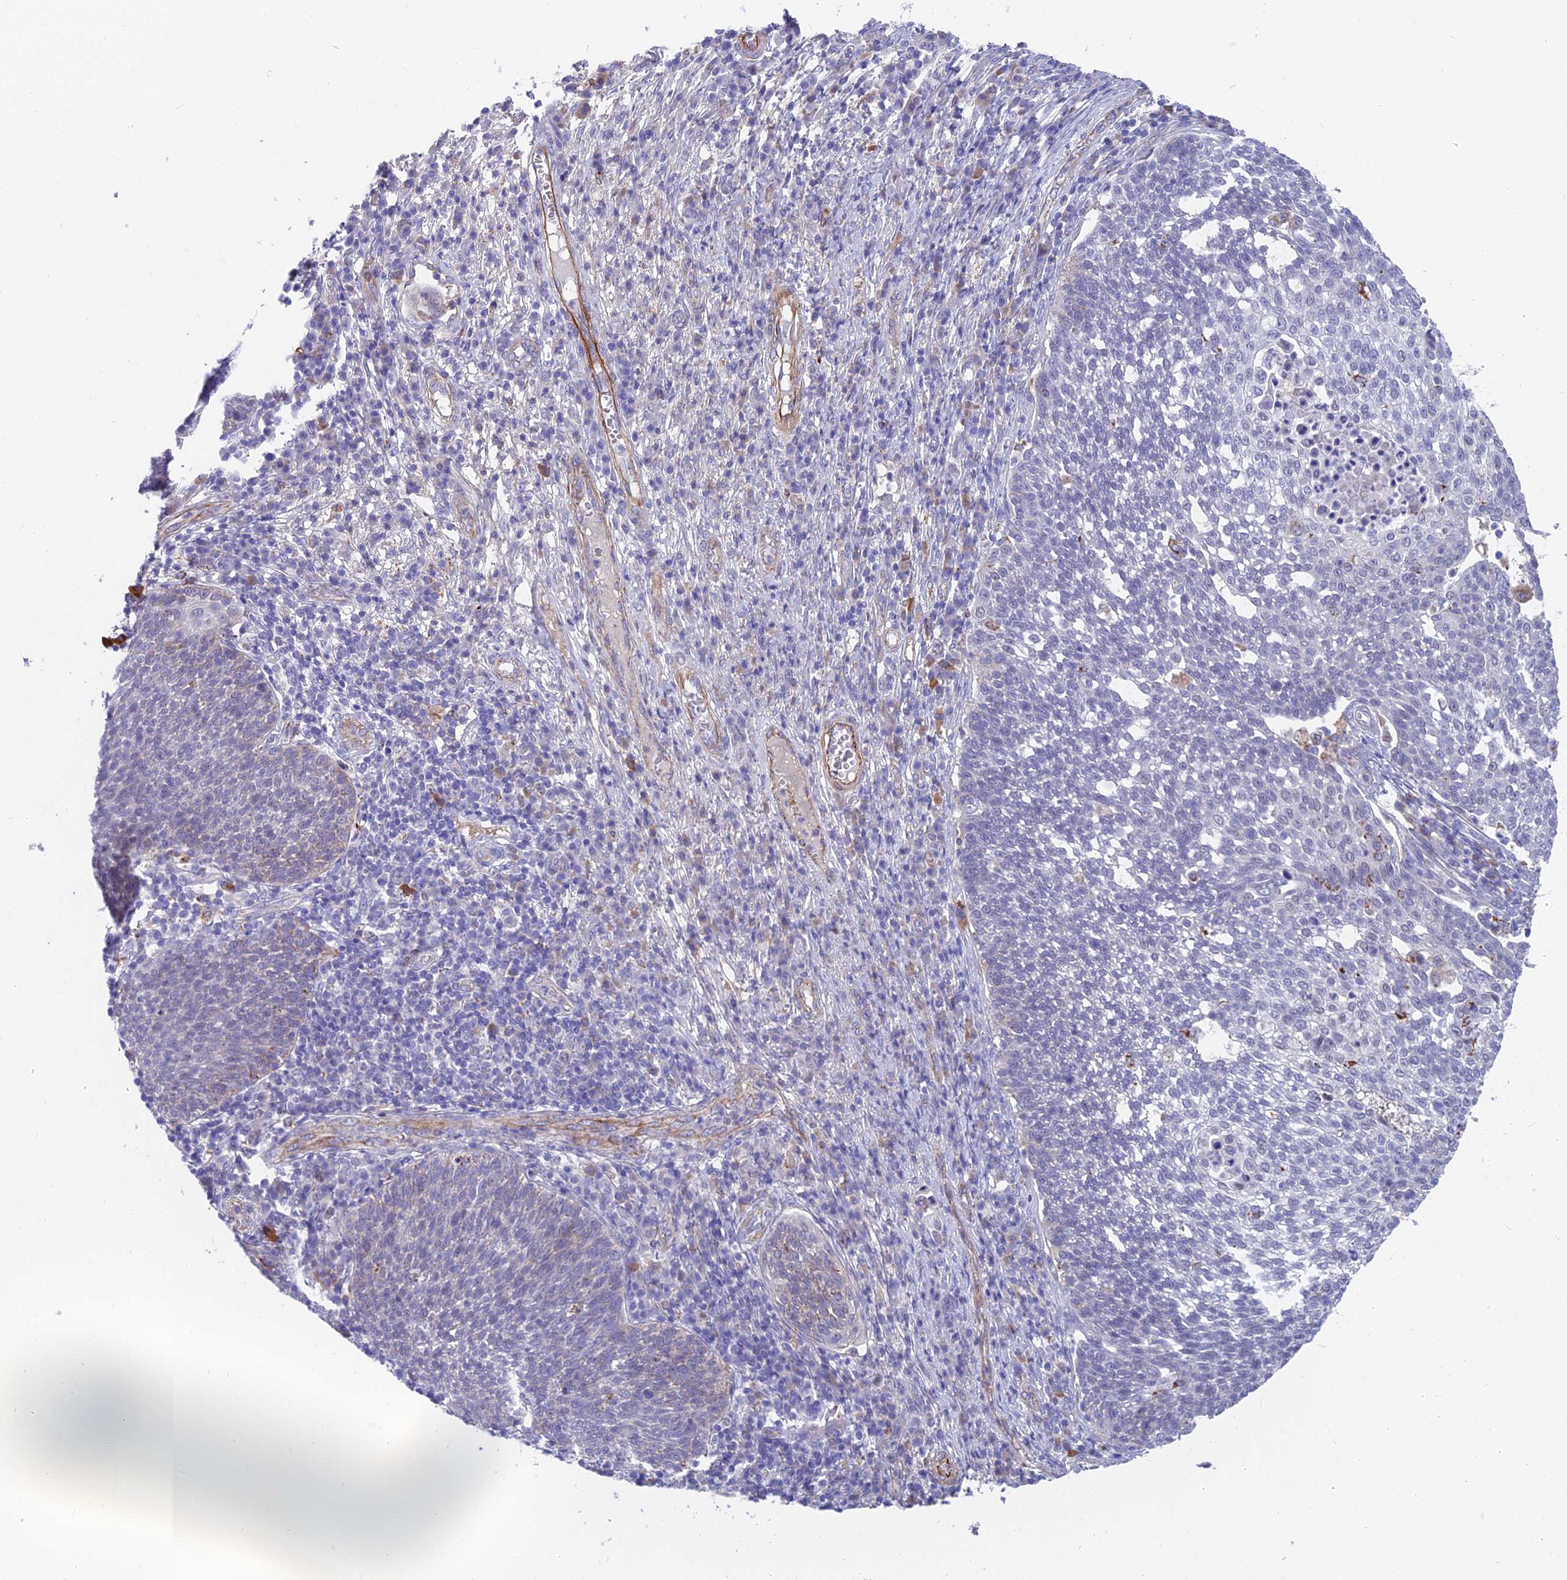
{"staining": {"intensity": "weak", "quantity": "<25%", "location": "cytoplasmic/membranous"}, "tissue": "cervical cancer", "cell_type": "Tumor cells", "image_type": "cancer", "snomed": [{"axis": "morphology", "description": "Squamous cell carcinoma, NOS"}, {"axis": "topography", "description": "Cervix"}], "caption": "The image displays no significant positivity in tumor cells of squamous cell carcinoma (cervical).", "gene": "TIGD6", "patient": {"sex": "female", "age": 34}}